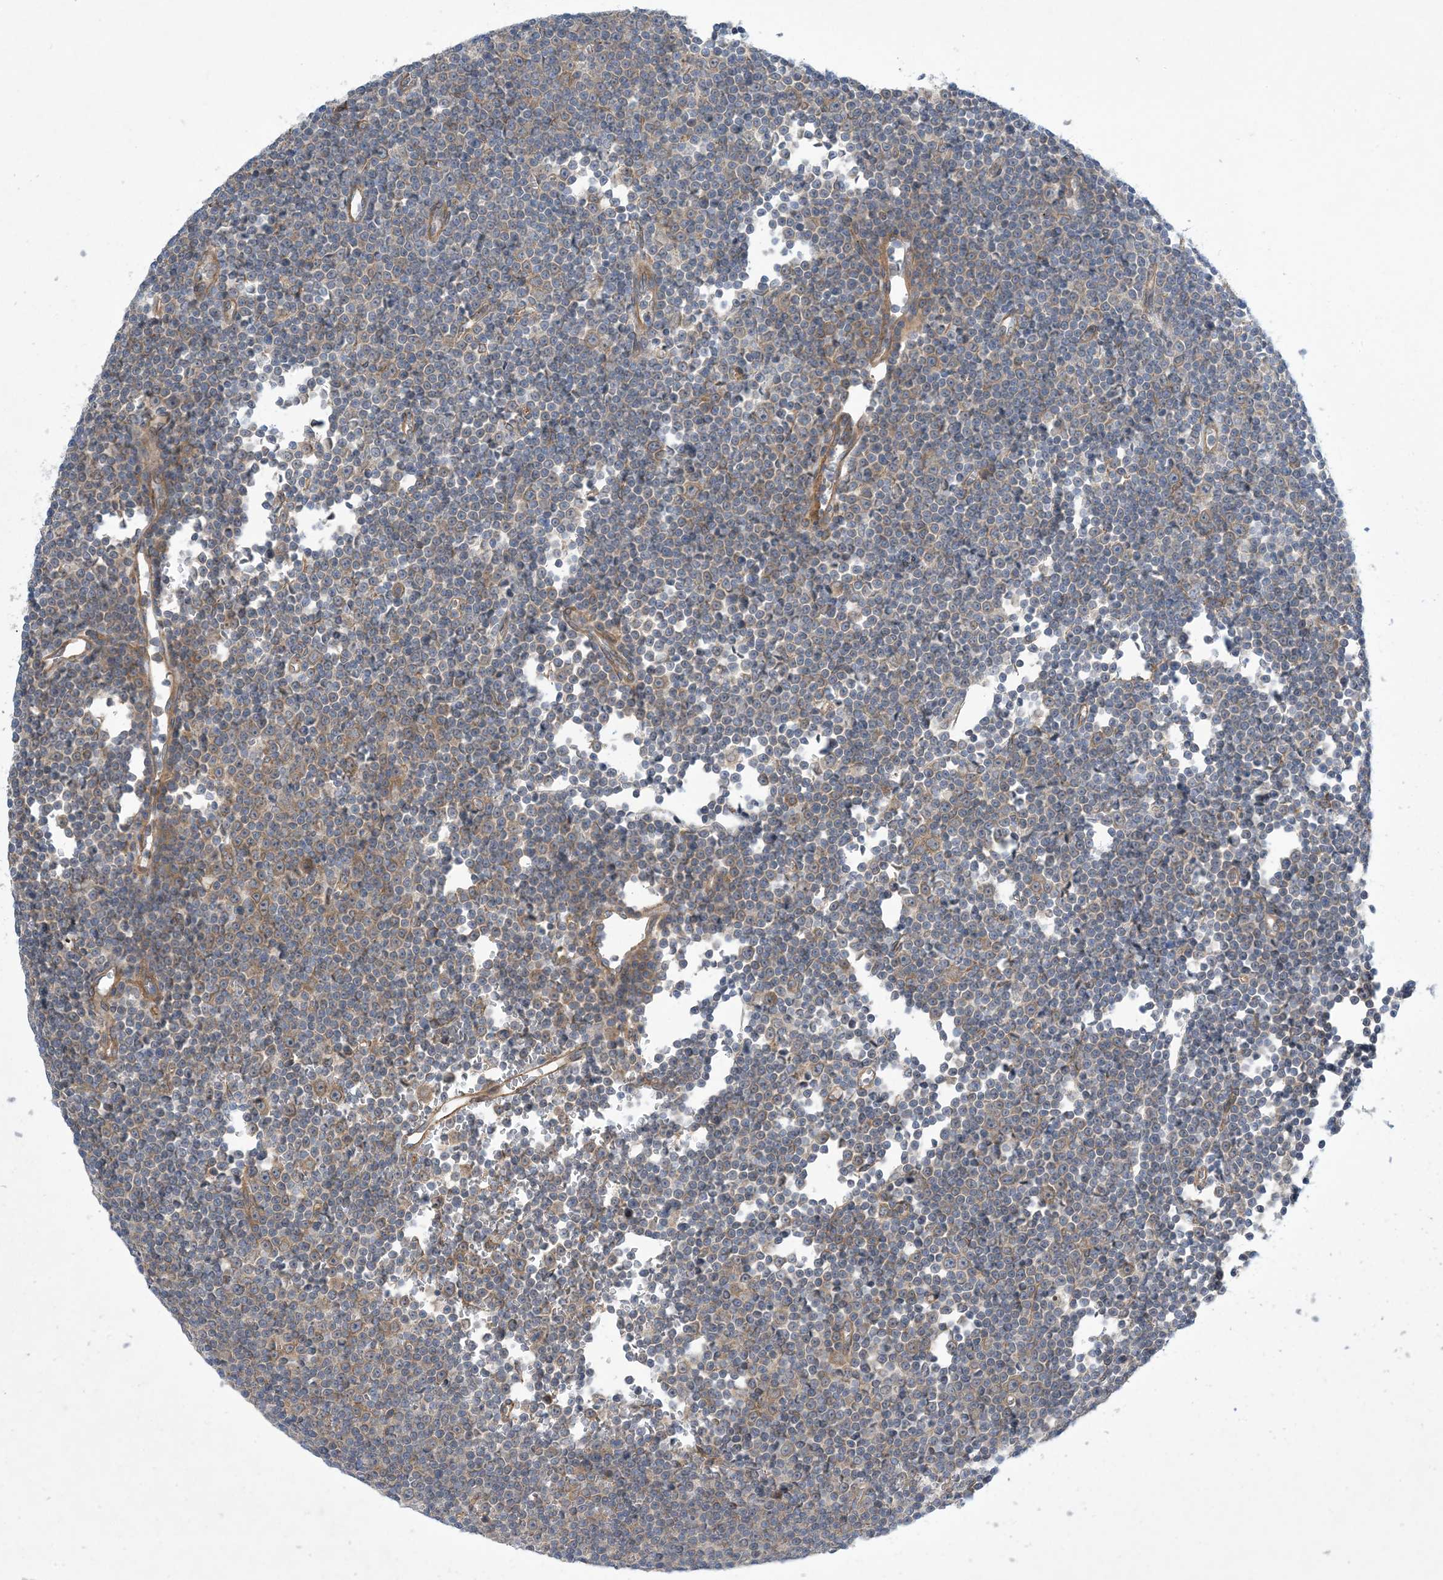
{"staining": {"intensity": "moderate", "quantity": "<25%", "location": "cytoplasmic/membranous"}, "tissue": "lymphoma", "cell_type": "Tumor cells", "image_type": "cancer", "snomed": [{"axis": "morphology", "description": "Malignant lymphoma, non-Hodgkin's type, Low grade"}, {"axis": "topography", "description": "Lymph node"}], "caption": "Low-grade malignant lymphoma, non-Hodgkin's type stained with a protein marker demonstrates moderate staining in tumor cells.", "gene": "EHBP1", "patient": {"sex": "female", "age": 67}}